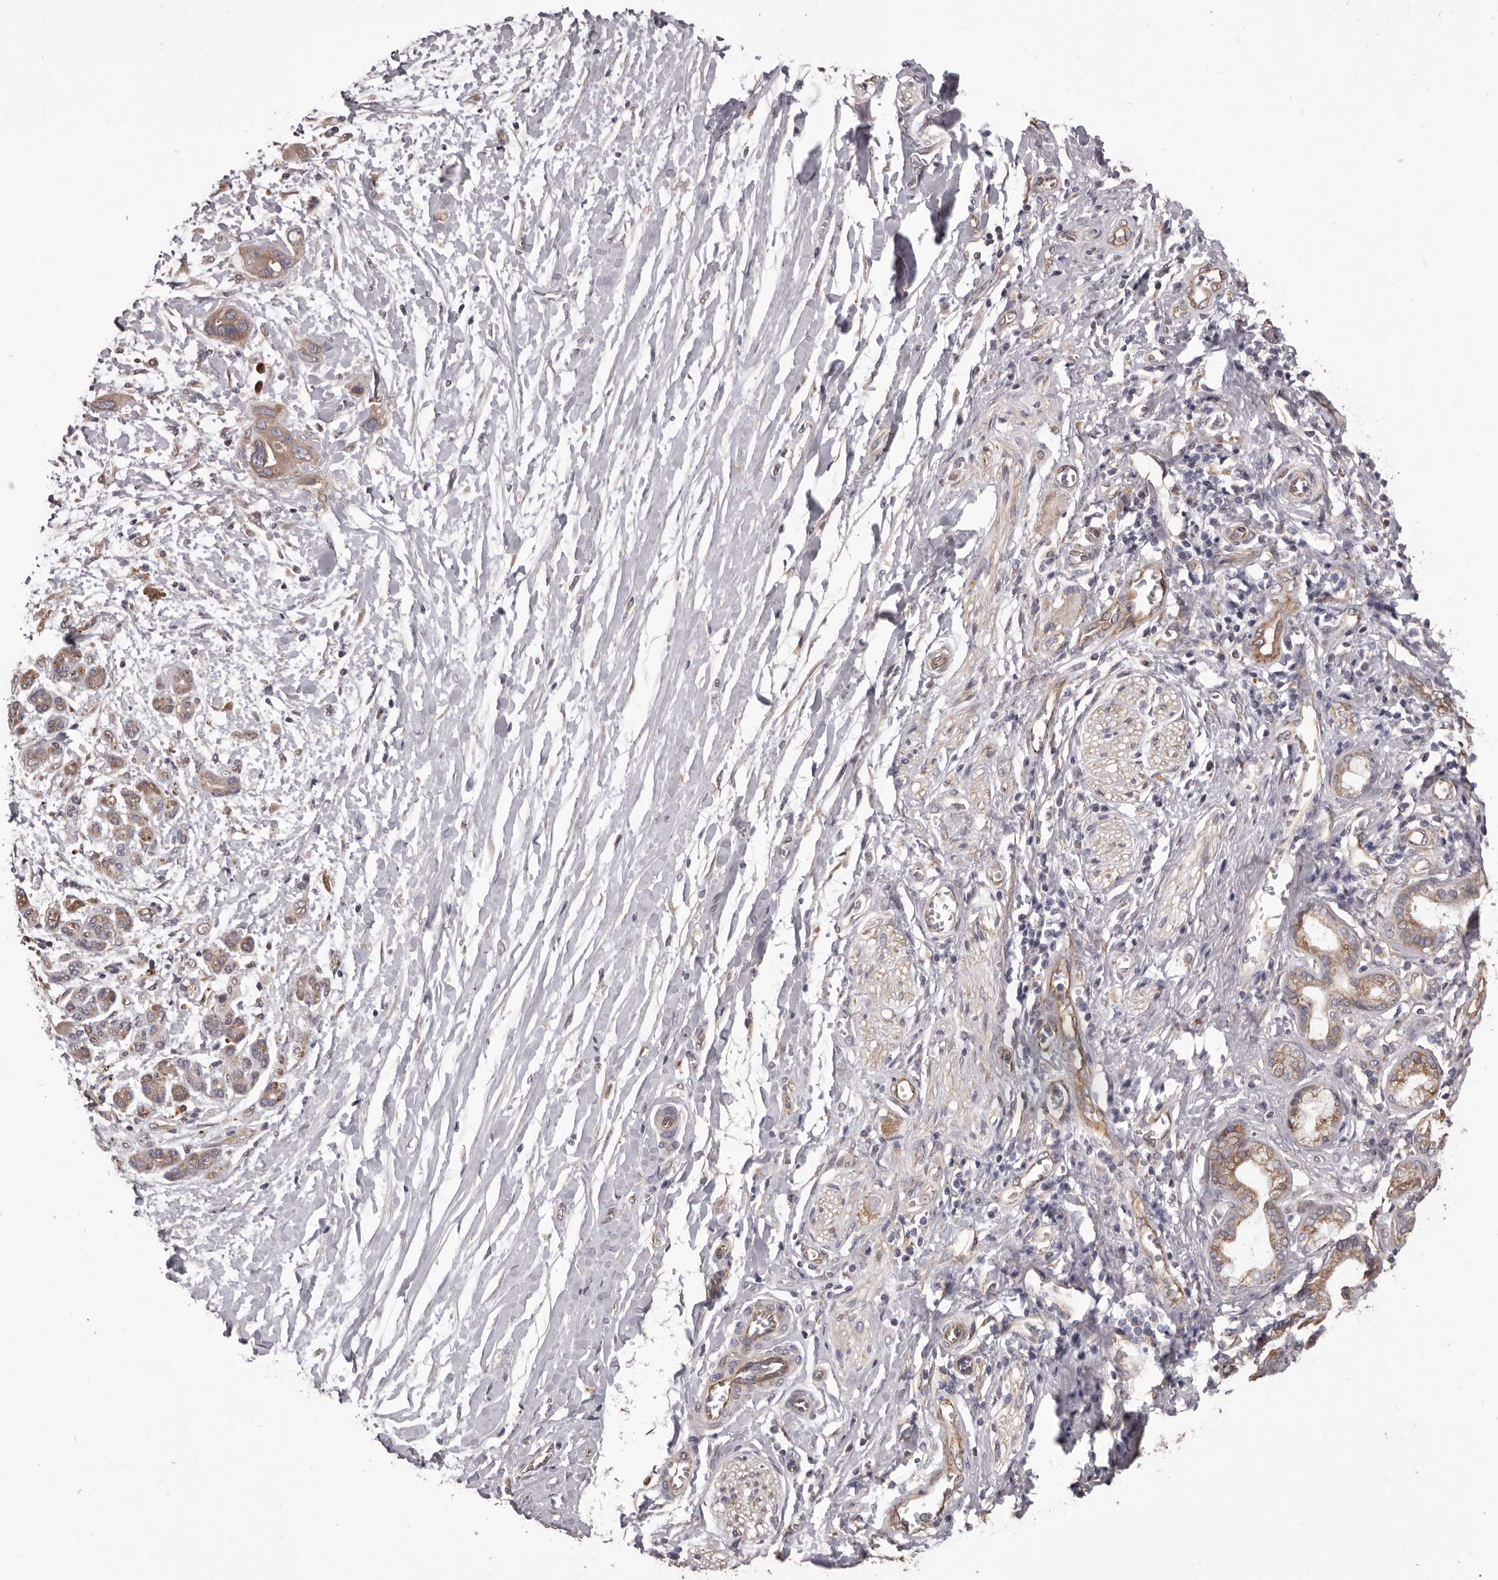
{"staining": {"intensity": "moderate", "quantity": "25%-75%", "location": "cytoplasmic/membranous"}, "tissue": "pancreatic cancer", "cell_type": "Tumor cells", "image_type": "cancer", "snomed": [{"axis": "morphology", "description": "Adenocarcinoma, NOS"}, {"axis": "topography", "description": "Pancreas"}], "caption": "Moderate cytoplasmic/membranous expression is appreciated in approximately 25%-75% of tumor cells in pancreatic cancer. (DAB (3,3'-diaminobenzidine) = brown stain, brightfield microscopy at high magnification).", "gene": "CEP104", "patient": {"sex": "female", "age": 72}}